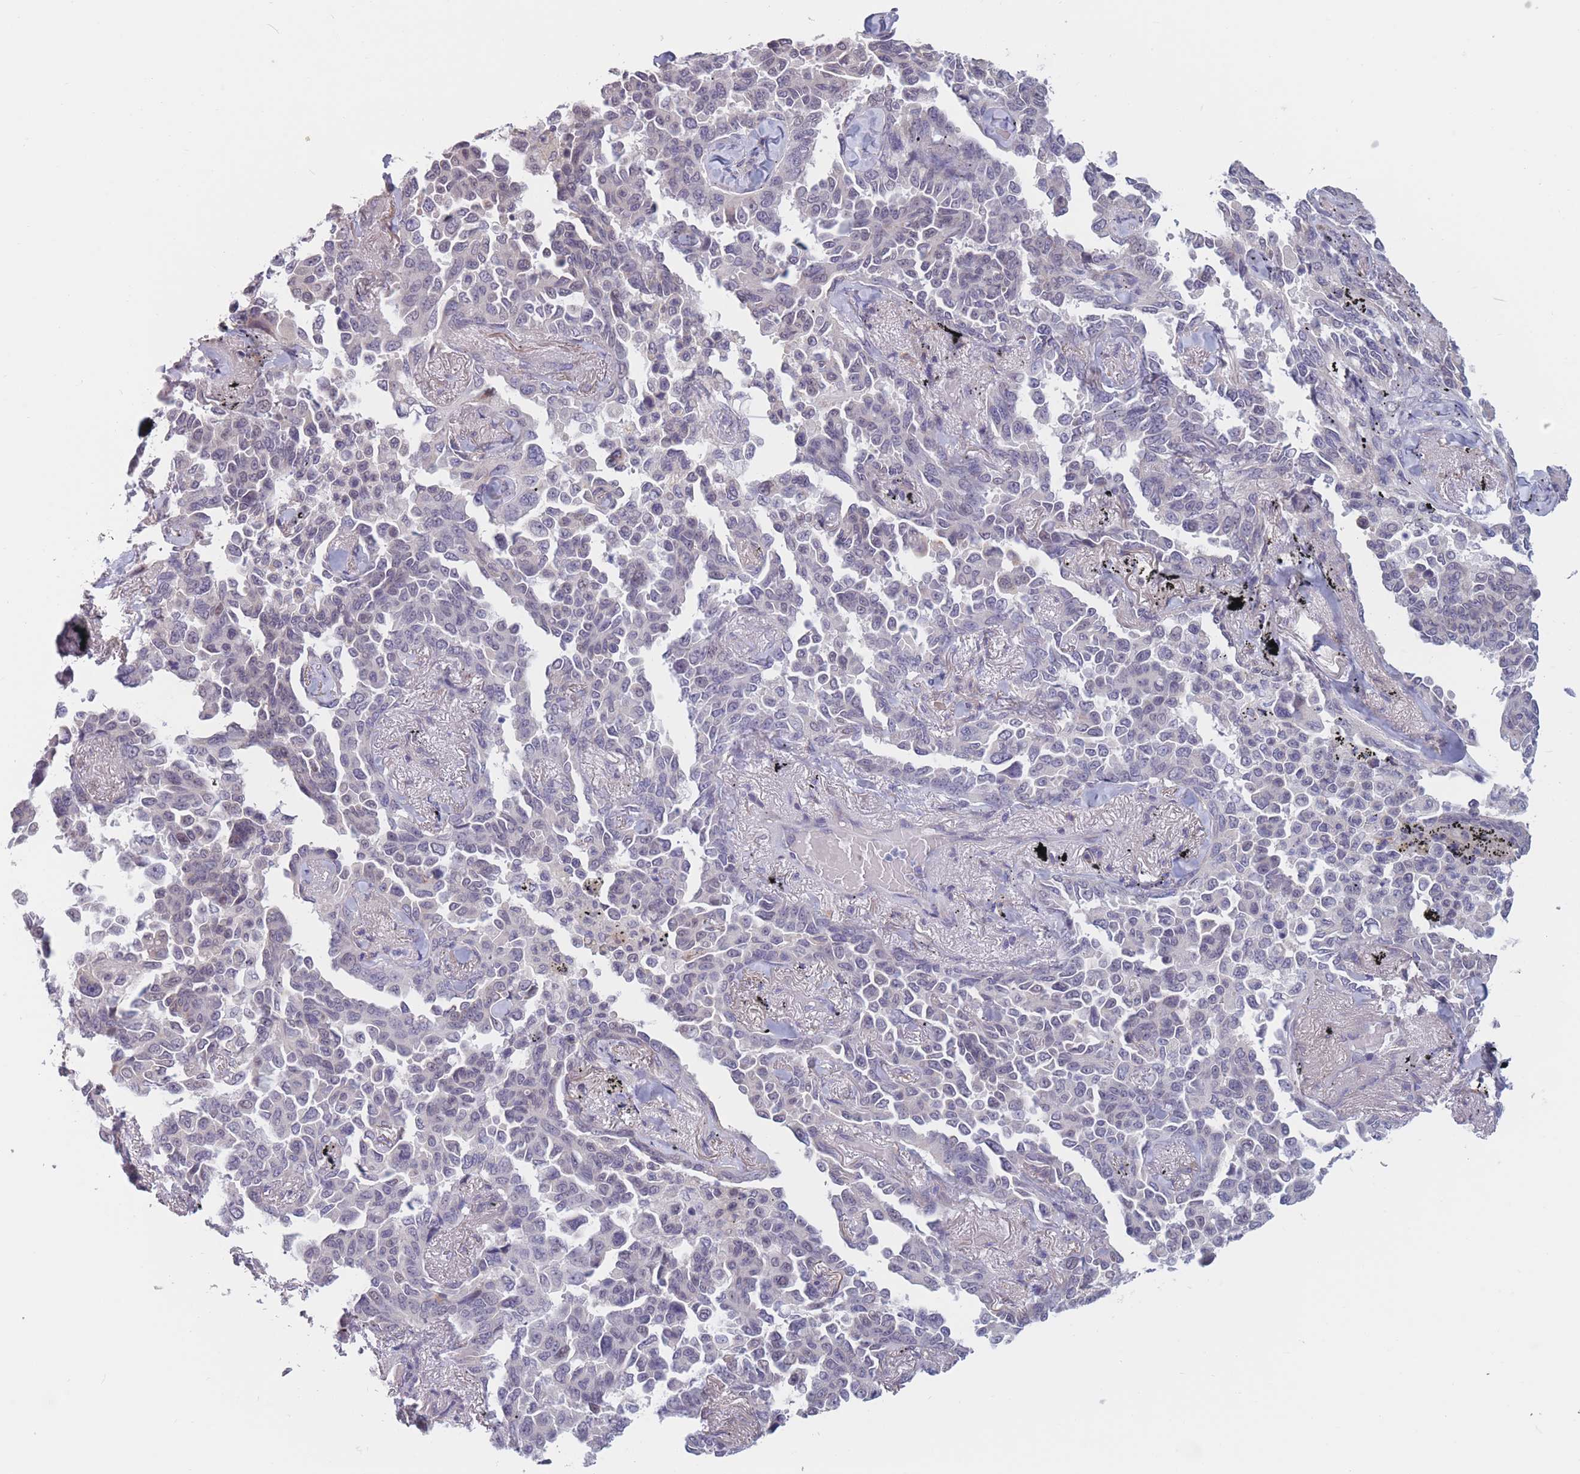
{"staining": {"intensity": "negative", "quantity": "none", "location": "none"}, "tissue": "lung cancer", "cell_type": "Tumor cells", "image_type": "cancer", "snomed": [{"axis": "morphology", "description": "Adenocarcinoma, NOS"}, {"axis": "topography", "description": "Lung"}], "caption": "Lung cancer (adenocarcinoma) stained for a protein using immunohistochemistry shows no positivity tumor cells.", "gene": "COL27A1", "patient": {"sex": "female", "age": 67}}